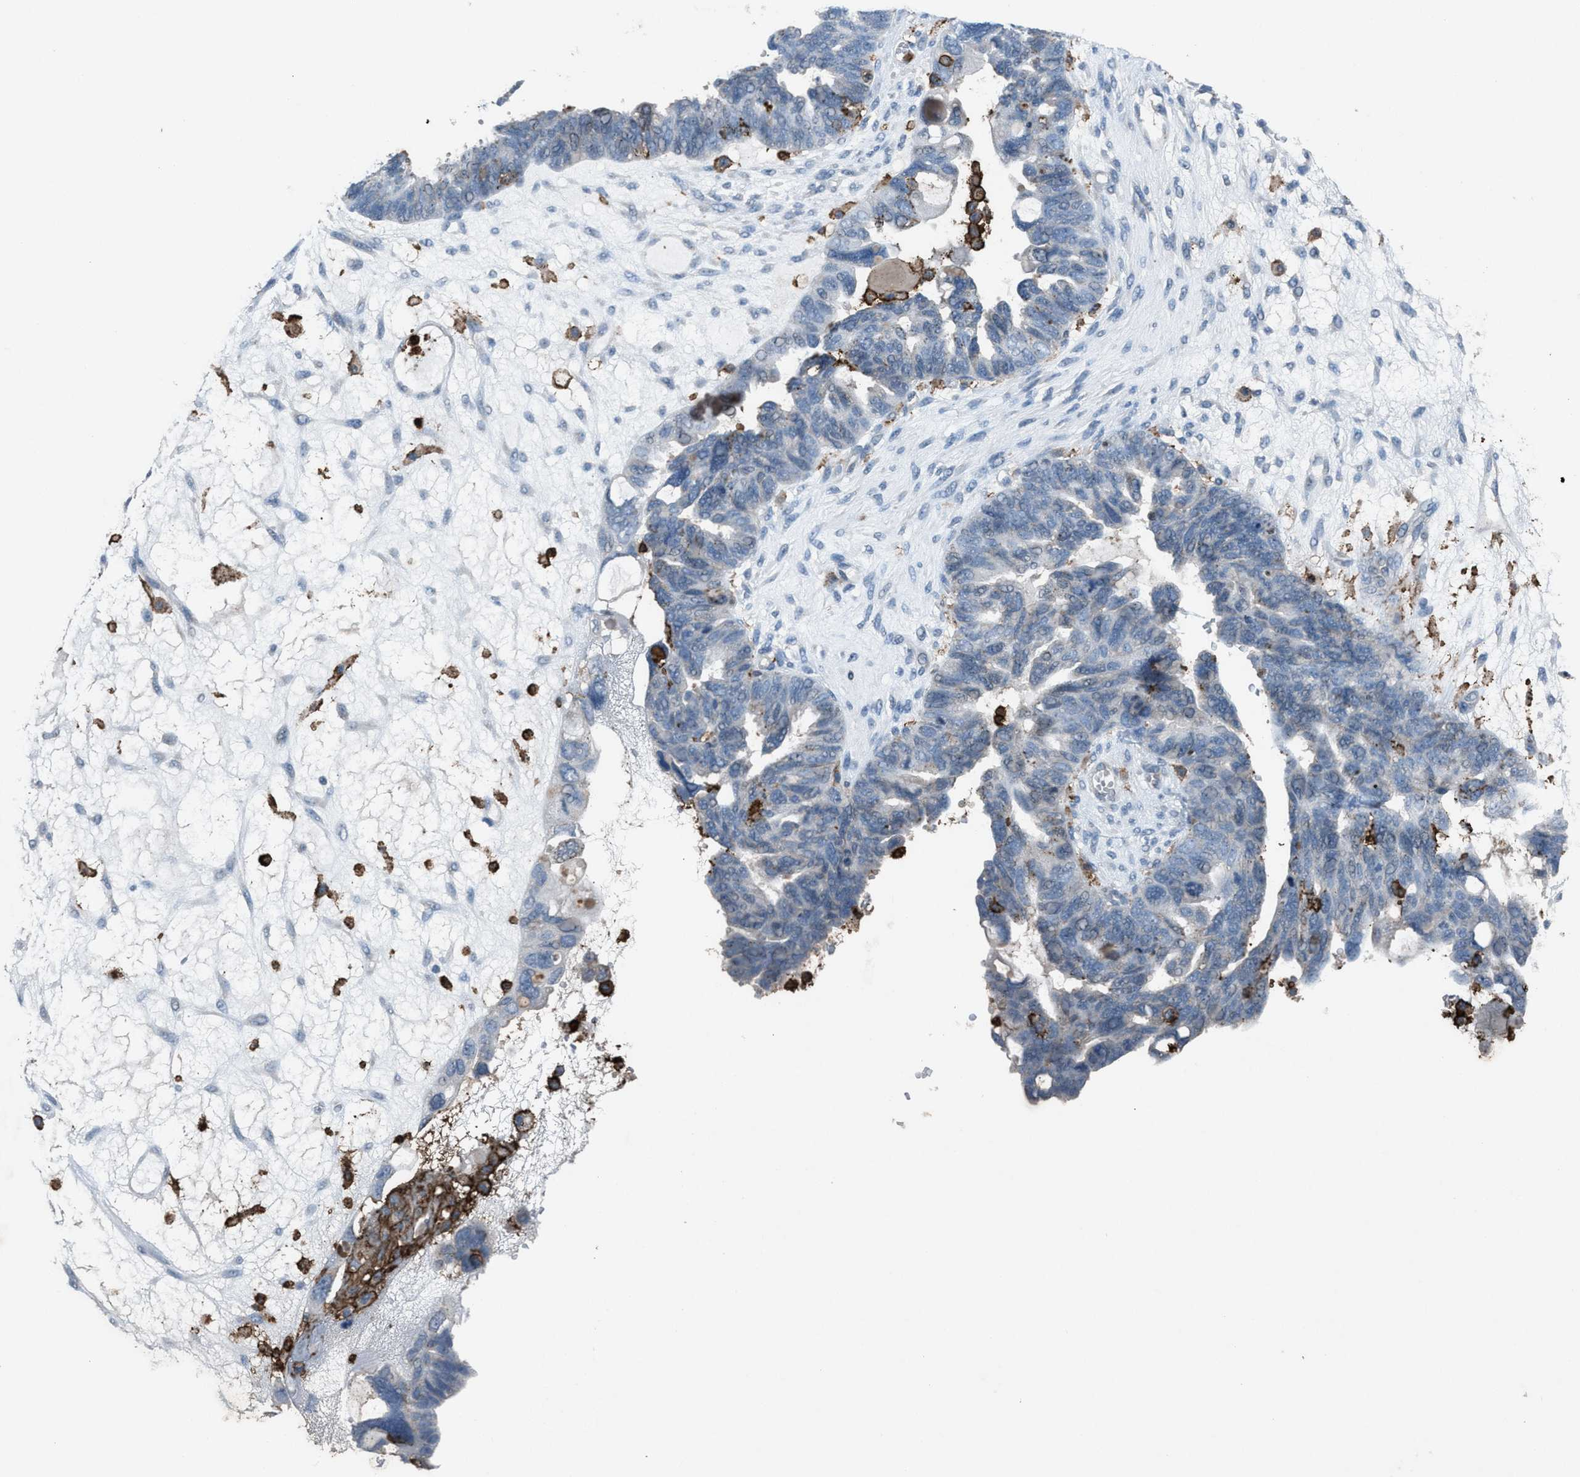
{"staining": {"intensity": "negative", "quantity": "none", "location": "none"}, "tissue": "ovarian cancer", "cell_type": "Tumor cells", "image_type": "cancer", "snomed": [{"axis": "morphology", "description": "Cystadenocarcinoma, serous, NOS"}, {"axis": "topography", "description": "Ovary"}], "caption": "IHC photomicrograph of neoplastic tissue: human ovarian cancer stained with DAB demonstrates no significant protein positivity in tumor cells.", "gene": "FCER1G", "patient": {"sex": "female", "age": 79}}